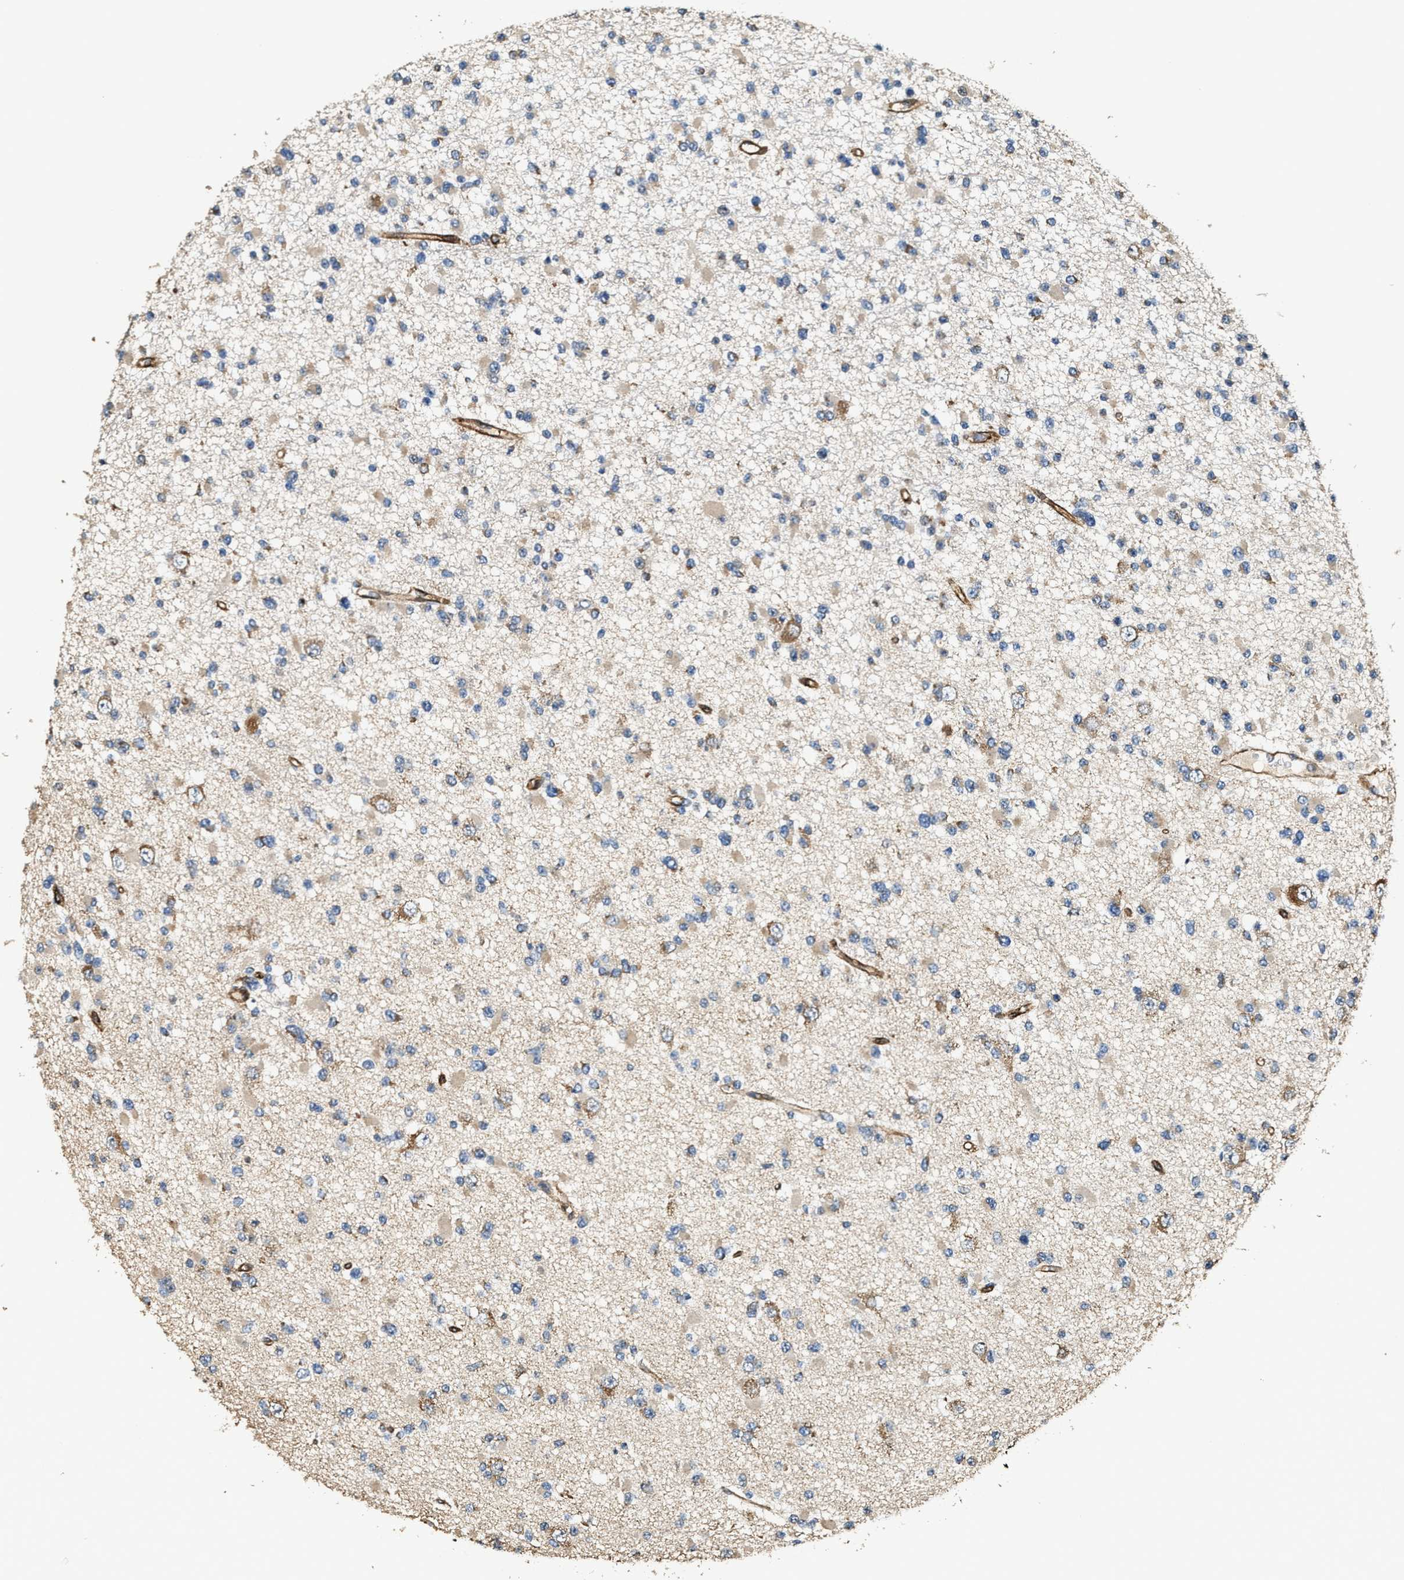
{"staining": {"intensity": "weak", "quantity": "25%-75%", "location": "cytoplasmic/membranous"}, "tissue": "glioma", "cell_type": "Tumor cells", "image_type": "cancer", "snomed": [{"axis": "morphology", "description": "Glioma, malignant, Low grade"}, {"axis": "topography", "description": "Brain"}], "caption": "The micrograph exhibits immunohistochemical staining of glioma. There is weak cytoplasmic/membranous positivity is identified in approximately 25%-75% of tumor cells.", "gene": "GFRA3", "patient": {"sex": "female", "age": 22}}